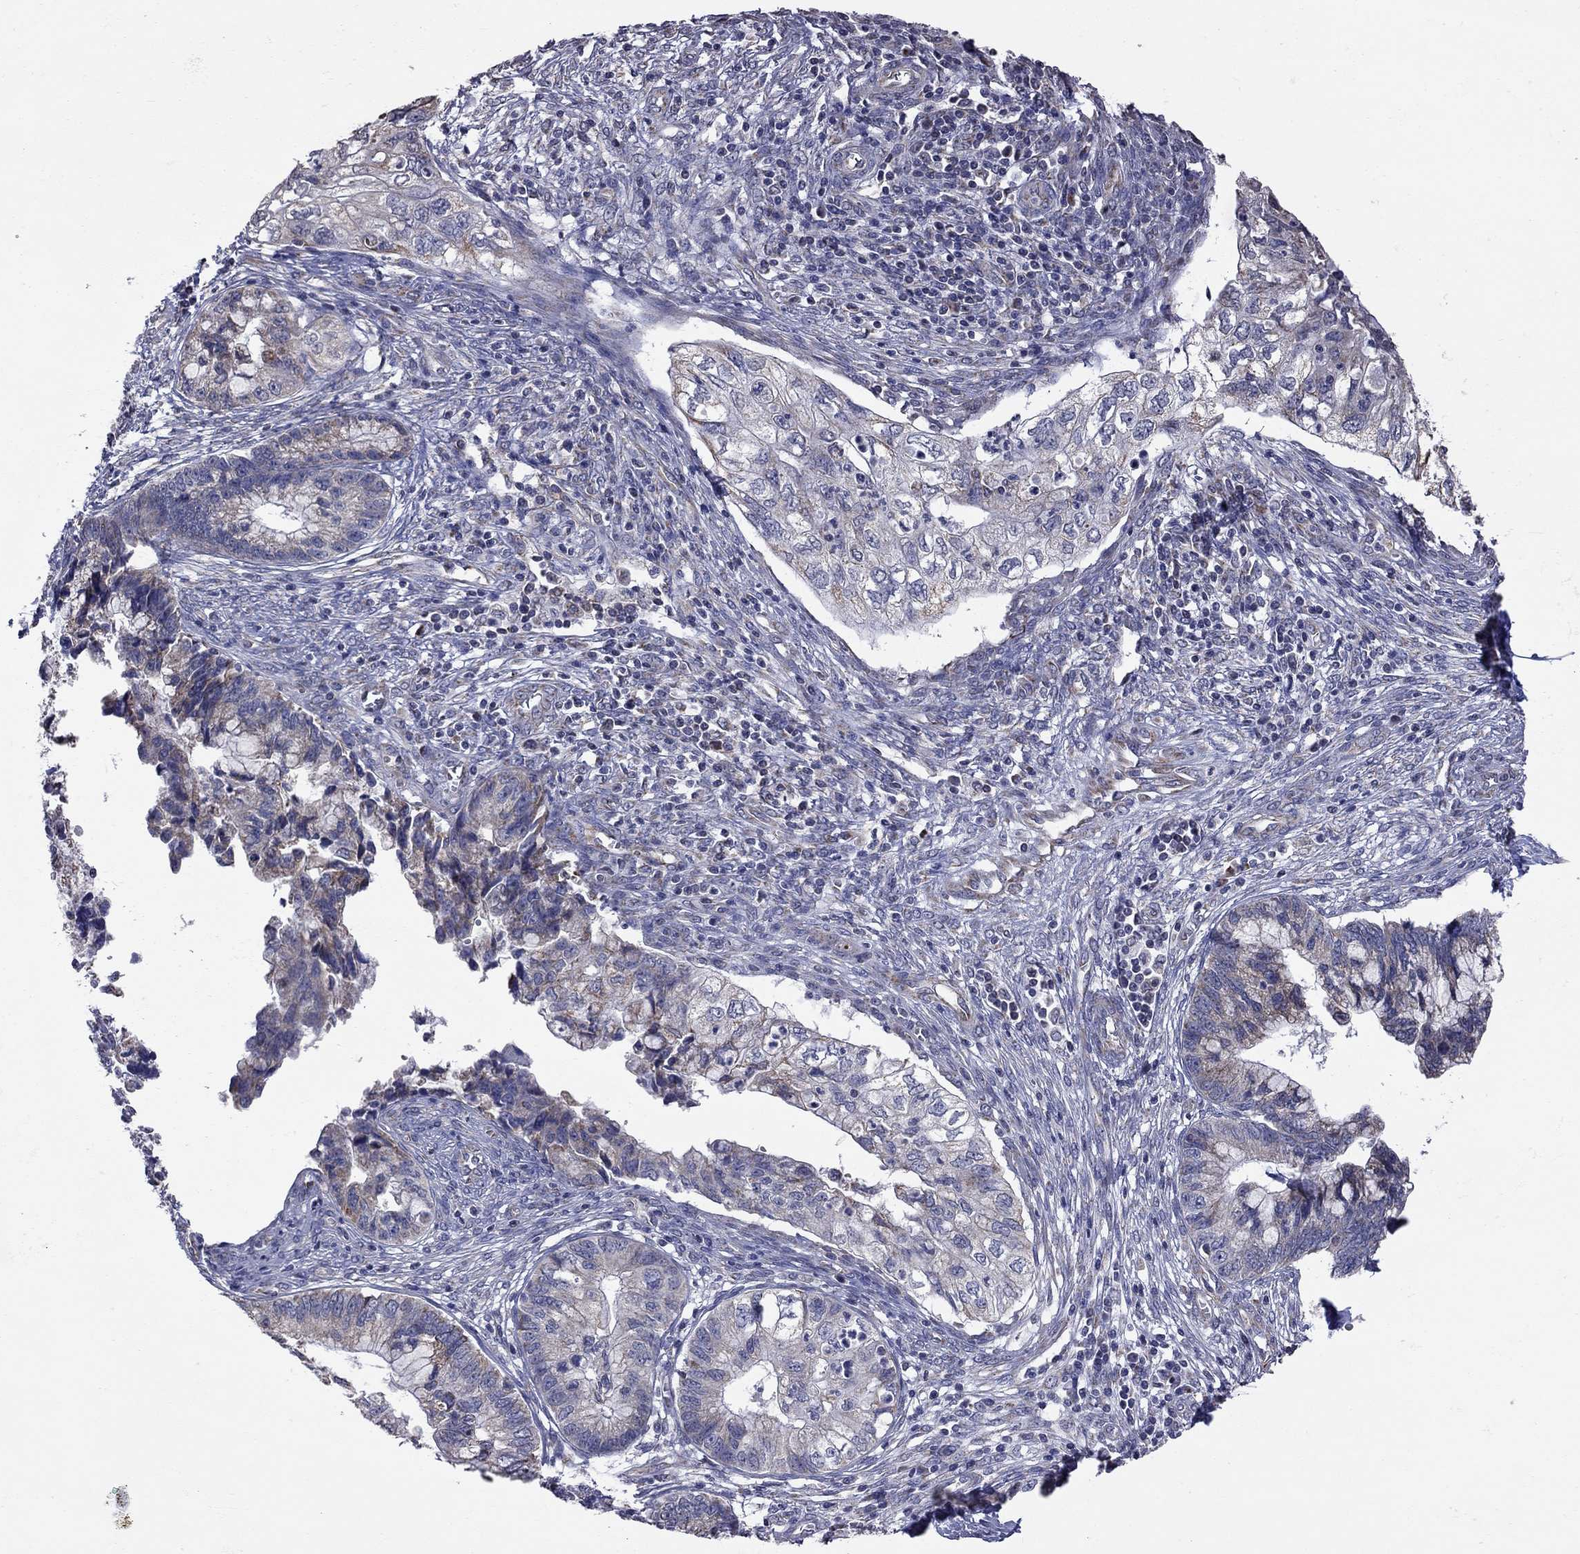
{"staining": {"intensity": "moderate", "quantity": "25%-75%", "location": "cytoplasmic/membranous"}, "tissue": "cervical cancer", "cell_type": "Tumor cells", "image_type": "cancer", "snomed": [{"axis": "morphology", "description": "Adenocarcinoma, NOS"}, {"axis": "topography", "description": "Cervix"}], "caption": "IHC of cervical cancer (adenocarcinoma) displays medium levels of moderate cytoplasmic/membranous staining in about 25%-75% of tumor cells.", "gene": "NDUFB1", "patient": {"sex": "female", "age": 44}}